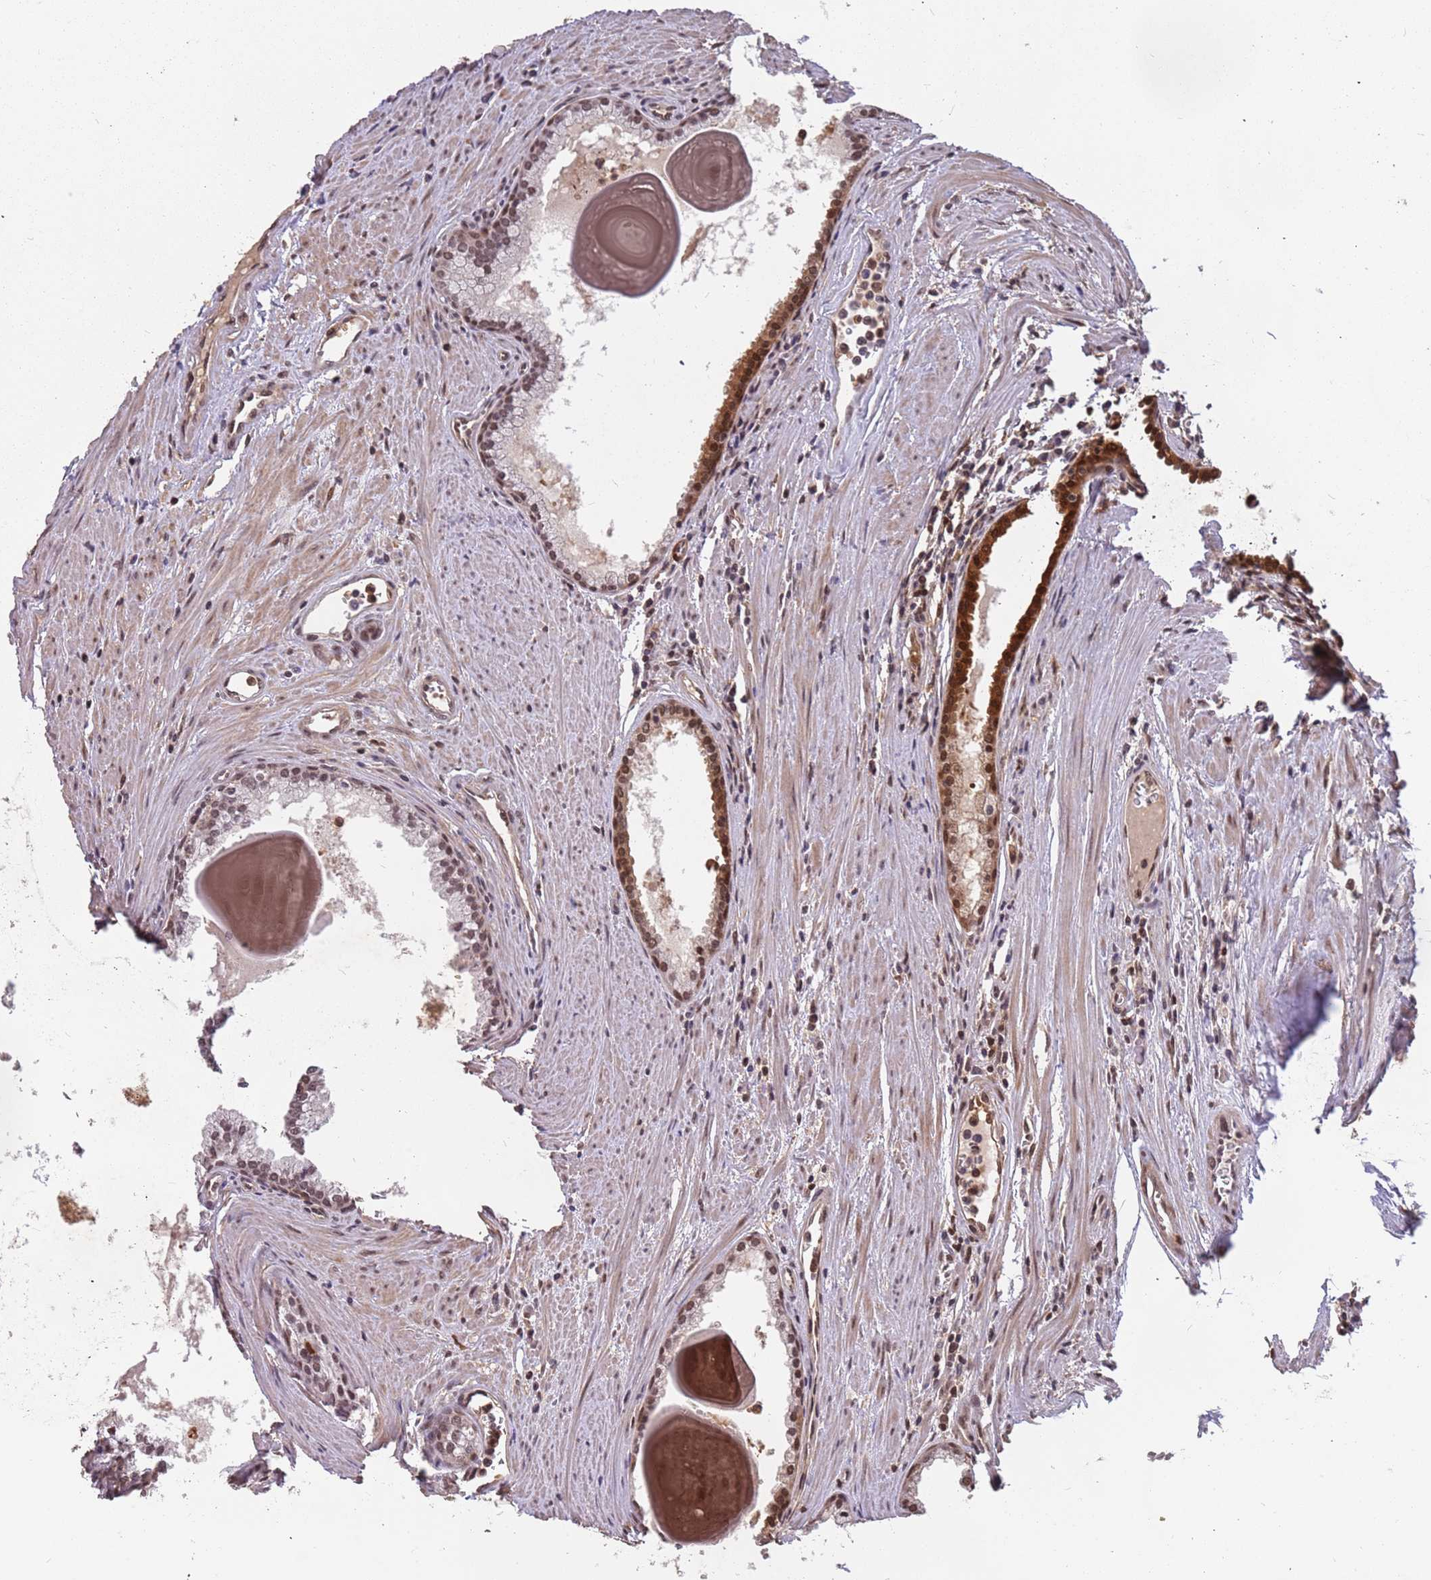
{"staining": {"intensity": "strong", "quantity": ">75%", "location": "cytoplasmic/membranous,nuclear"}, "tissue": "prostate cancer", "cell_type": "Tumor cells", "image_type": "cancer", "snomed": [{"axis": "morphology", "description": "Adenocarcinoma, High grade"}, {"axis": "topography", "description": "Prostate"}], "caption": "Immunohistochemical staining of human high-grade adenocarcinoma (prostate) displays strong cytoplasmic/membranous and nuclear protein expression in about >75% of tumor cells. (Stains: DAB in brown, nuclei in blue, Microscopy: brightfield microscopy at high magnification).", "gene": "GBP2", "patient": {"sex": "male", "age": 68}}